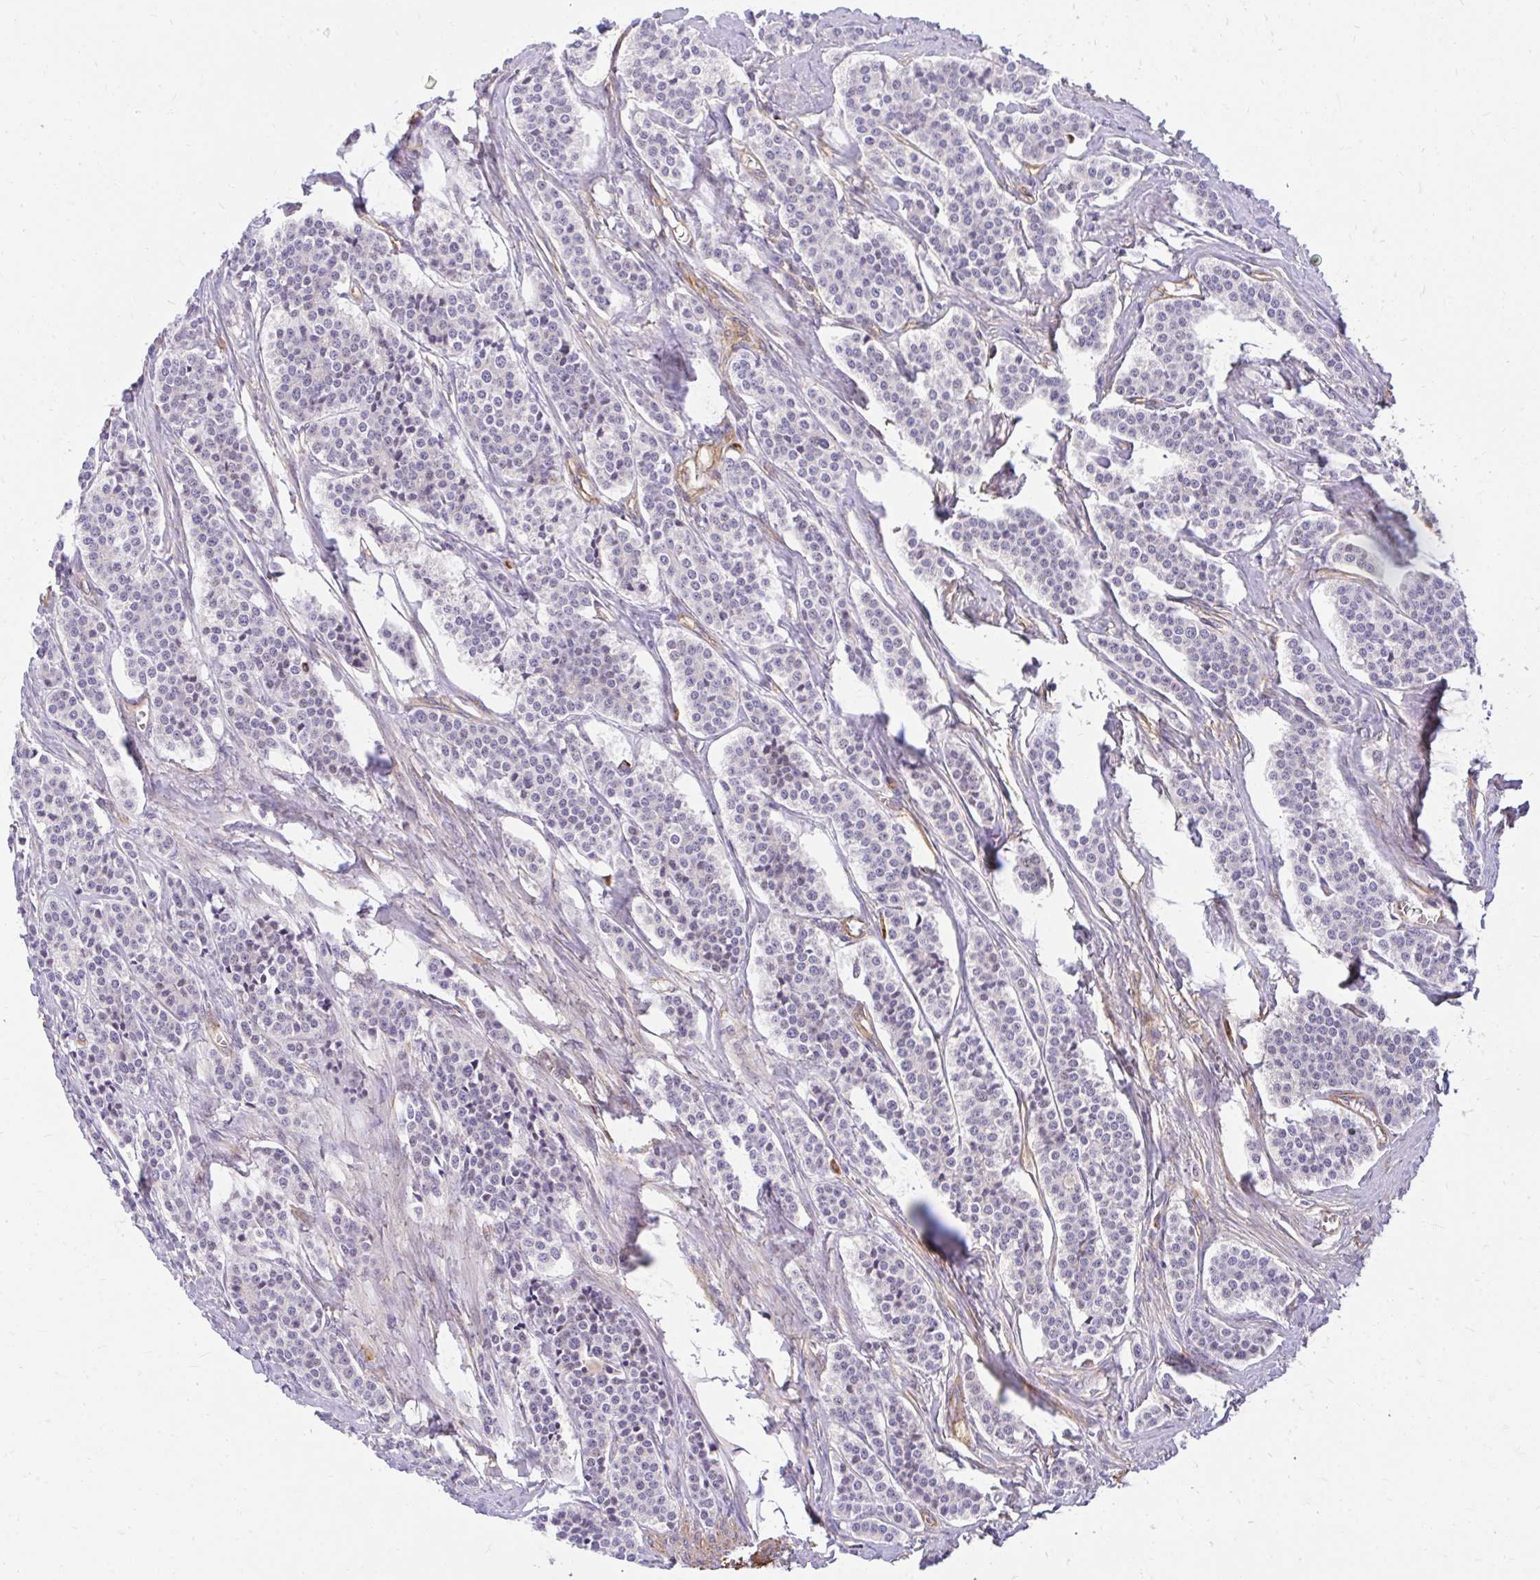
{"staining": {"intensity": "negative", "quantity": "none", "location": "none"}, "tissue": "carcinoid", "cell_type": "Tumor cells", "image_type": "cancer", "snomed": [{"axis": "morphology", "description": "Carcinoid, malignant, NOS"}, {"axis": "topography", "description": "Small intestine"}], "caption": "Protein analysis of carcinoid shows no significant positivity in tumor cells.", "gene": "RSKR", "patient": {"sex": "male", "age": 63}}